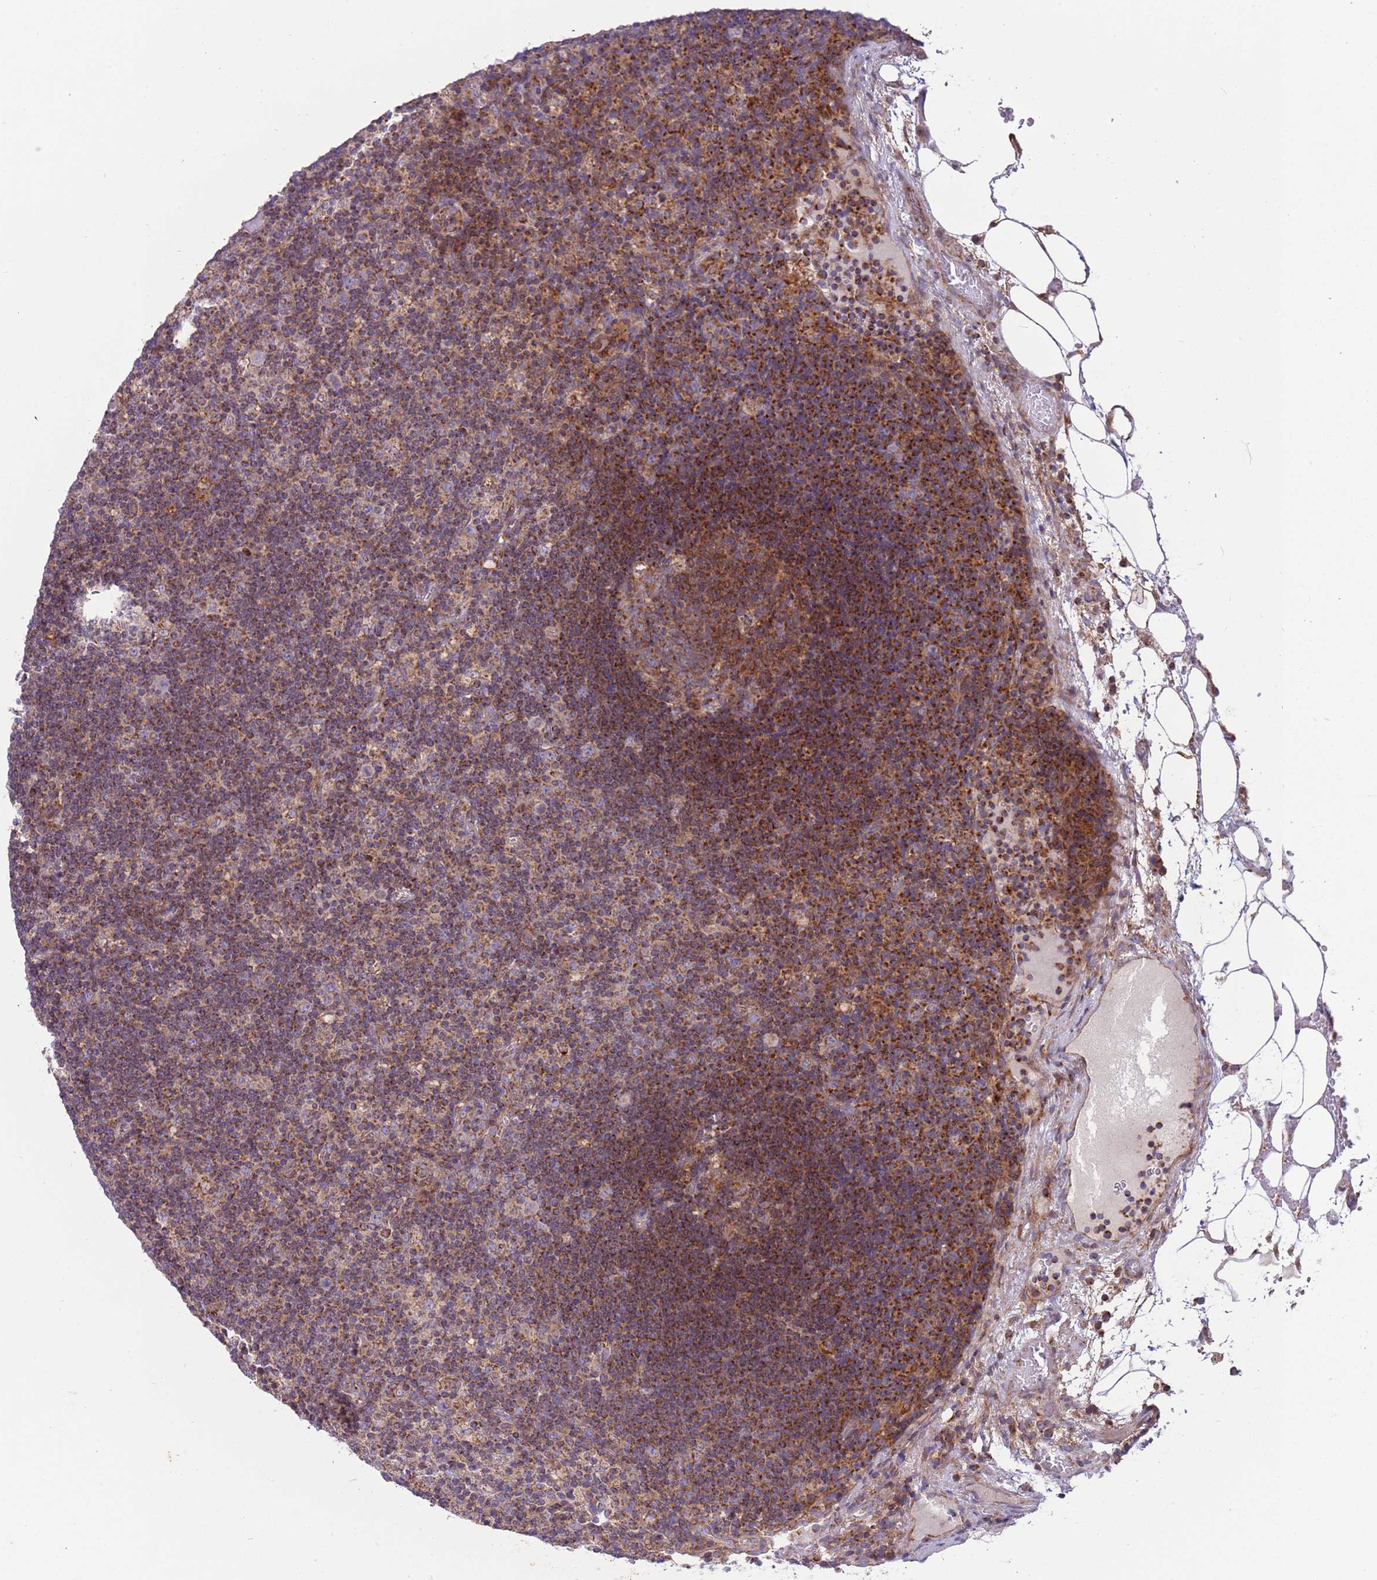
{"staining": {"intensity": "moderate", "quantity": "25%-75%", "location": "cytoplasmic/membranous"}, "tissue": "lymph node", "cell_type": "Germinal center cells", "image_type": "normal", "snomed": [{"axis": "morphology", "description": "Normal tissue, NOS"}, {"axis": "topography", "description": "Lymph node"}], "caption": "This photomicrograph shows immunohistochemistry (IHC) staining of benign lymph node, with medium moderate cytoplasmic/membranous staining in approximately 25%-75% of germinal center cells.", "gene": "IRS4", "patient": {"sex": "male", "age": 58}}